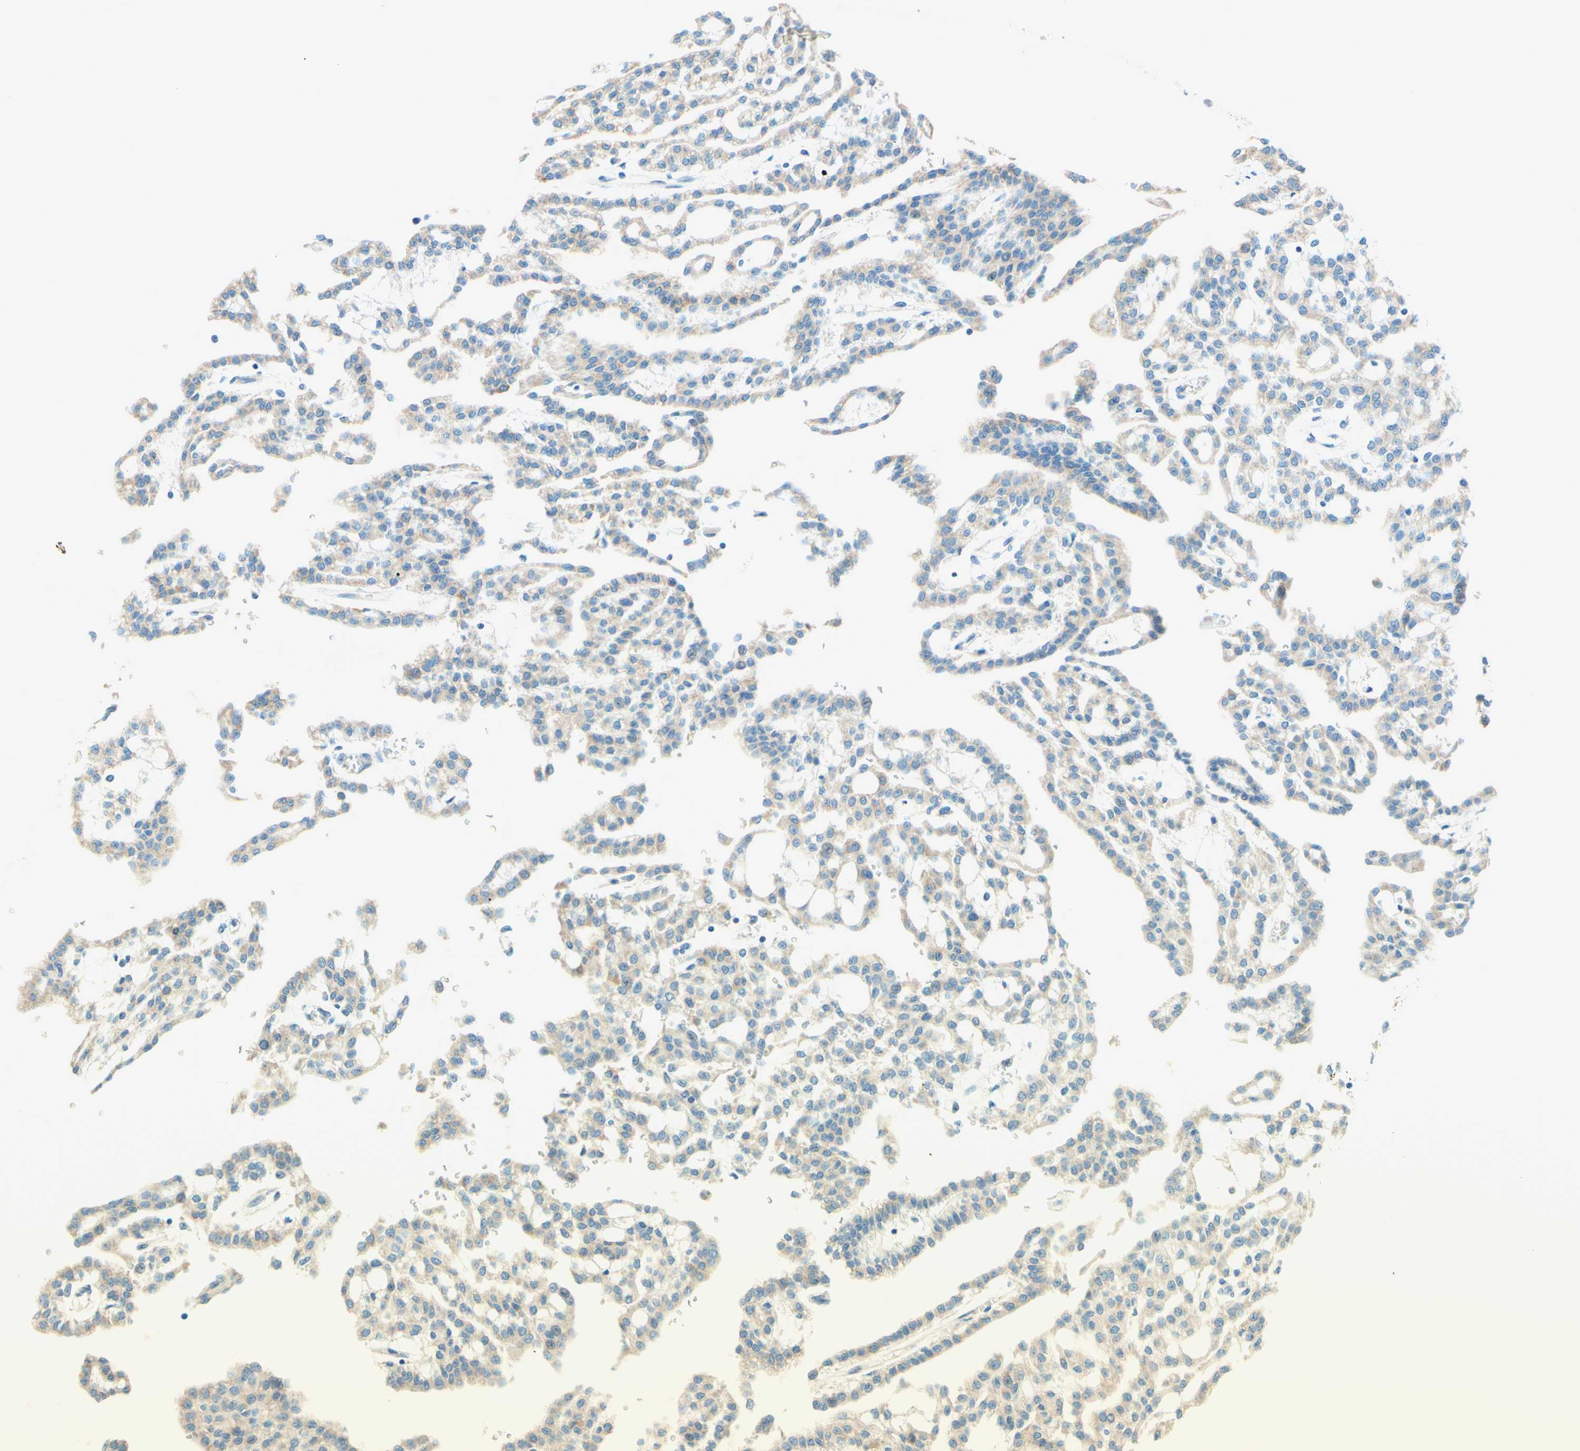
{"staining": {"intensity": "weak", "quantity": "25%-75%", "location": "cytoplasmic/membranous"}, "tissue": "renal cancer", "cell_type": "Tumor cells", "image_type": "cancer", "snomed": [{"axis": "morphology", "description": "Adenocarcinoma, NOS"}, {"axis": "topography", "description": "Kidney"}], "caption": "IHC (DAB (3,3'-diaminobenzidine)) staining of human adenocarcinoma (renal) exhibits weak cytoplasmic/membranous protein positivity in about 25%-75% of tumor cells.", "gene": "PASD1", "patient": {"sex": "male", "age": 63}}